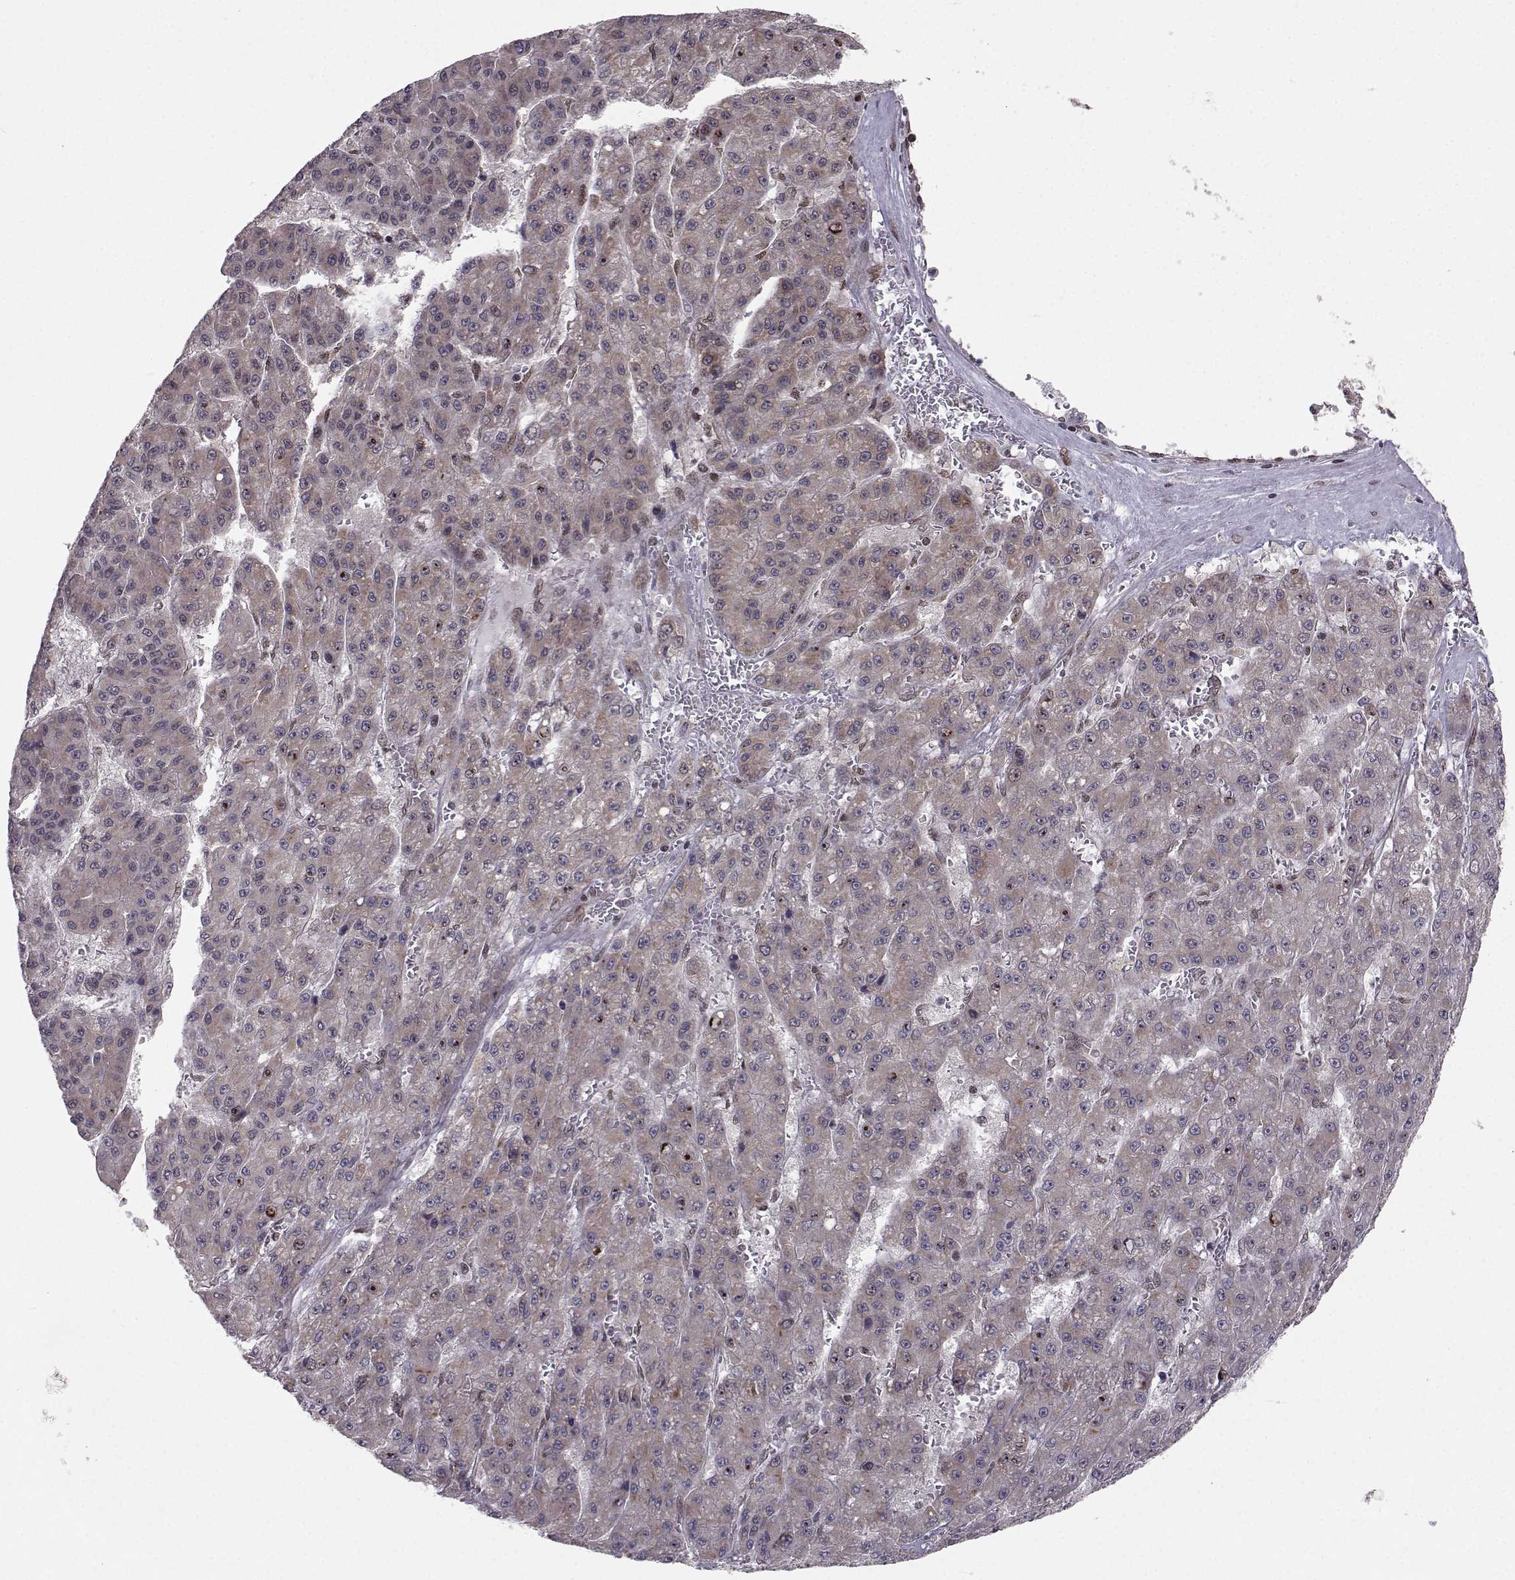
{"staining": {"intensity": "weak", "quantity": ">75%", "location": "cytoplasmic/membranous"}, "tissue": "liver cancer", "cell_type": "Tumor cells", "image_type": "cancer", "snomed": [{"axis": "morphology", "description": "Carcinoma, Hepatocellular, NOS"}, {"axis": "topography", "description": "Liver"}], "caption": "There is low levels of weak cytoplasmic/membranous expression in tumor cells of liver cancer, as demonstrated by immunohistochemical staining (brown color).", "gene": "PKN2", "patient": {"sex": "male", "age": 70}}